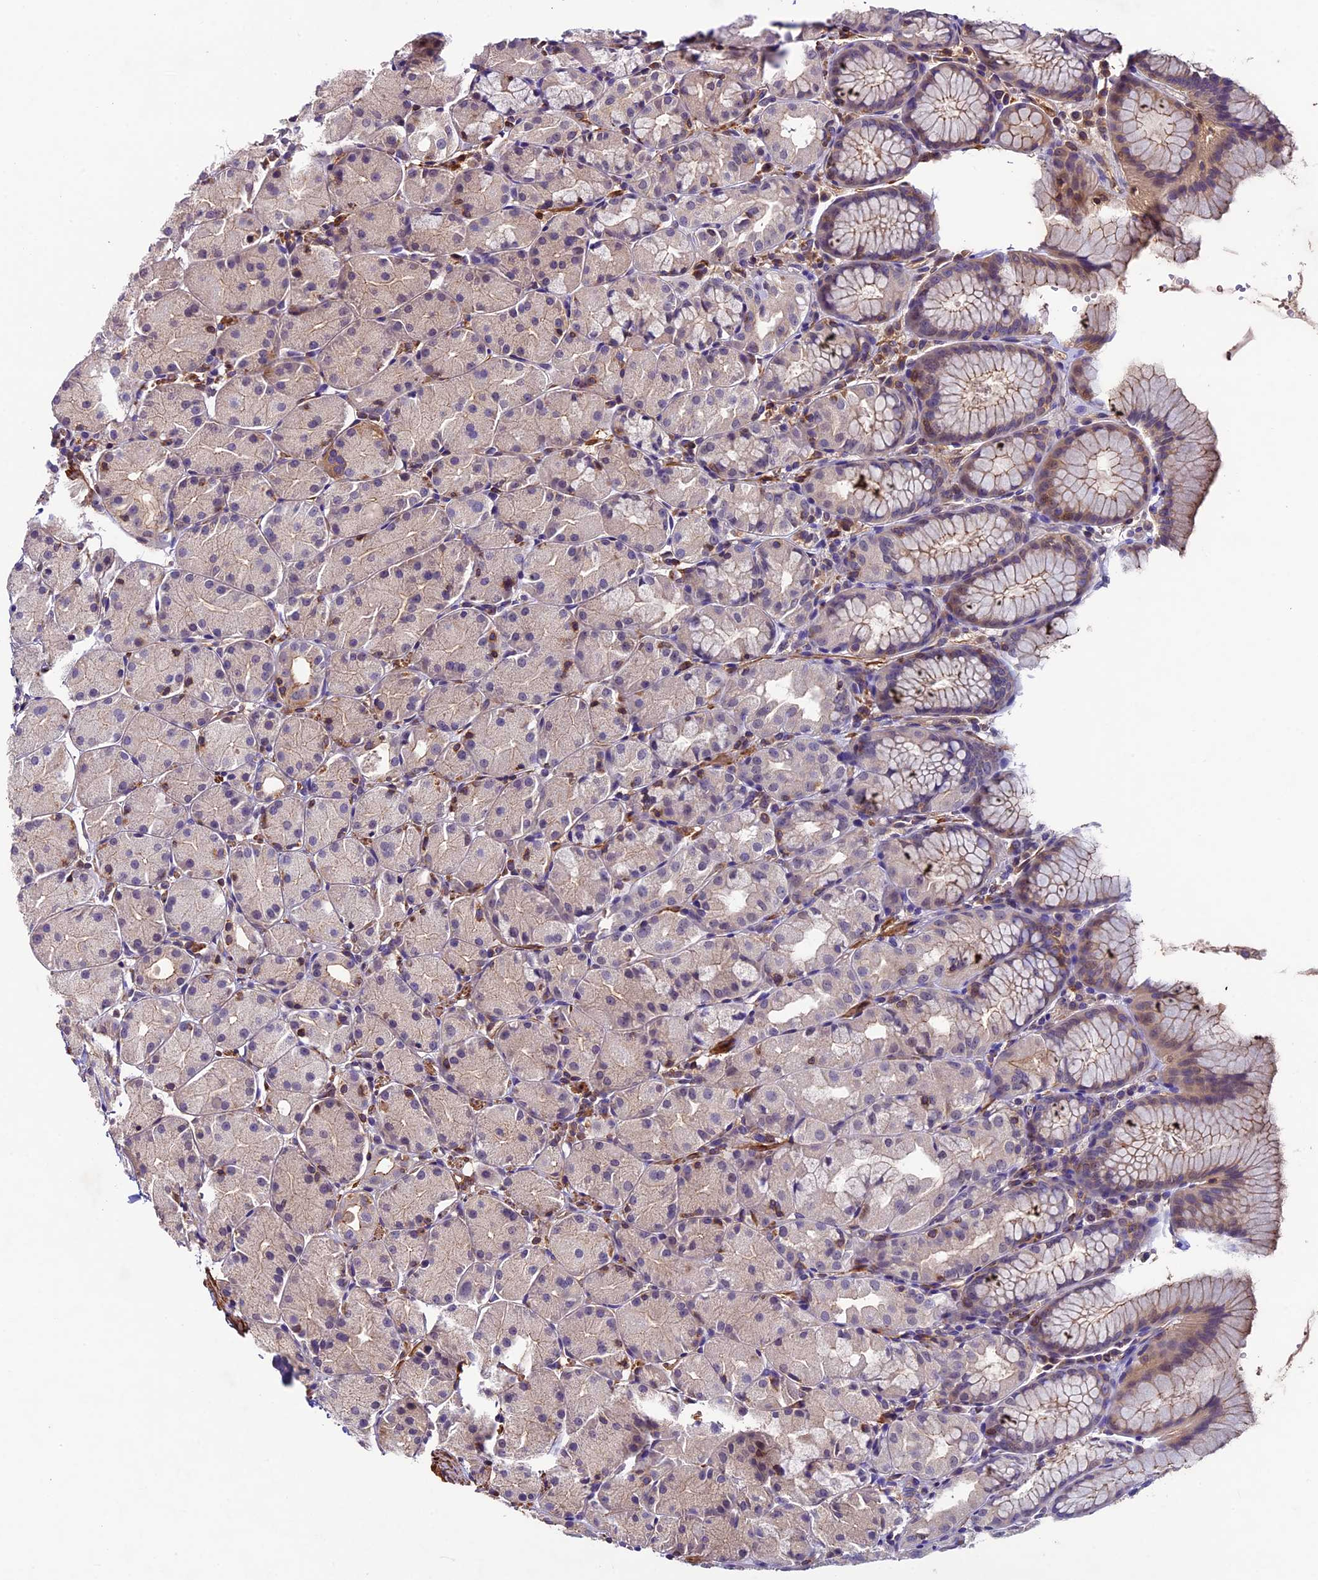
{"staining": {"intensity": "weak", "quantity": "<25%", "location": "cytoplasmic/membranous"}, "tissue": "stomach", "cell_type": "Glandular cells", "image_type": "normal", "snomed": [{"axis": "morphology", "description": "Normal tissue, NOS"}, {"axis": "topography", "description": "Stomach, upper"}], "caption": "This histopathology image is of benign stomach stained with immunohistochemistry to label a protein in brown with the nuclei are counter-stained blue. There is no positivity in glandular cells.", "gene": "TBC1D1", "patient": {"sex": "male", "age": 47}}